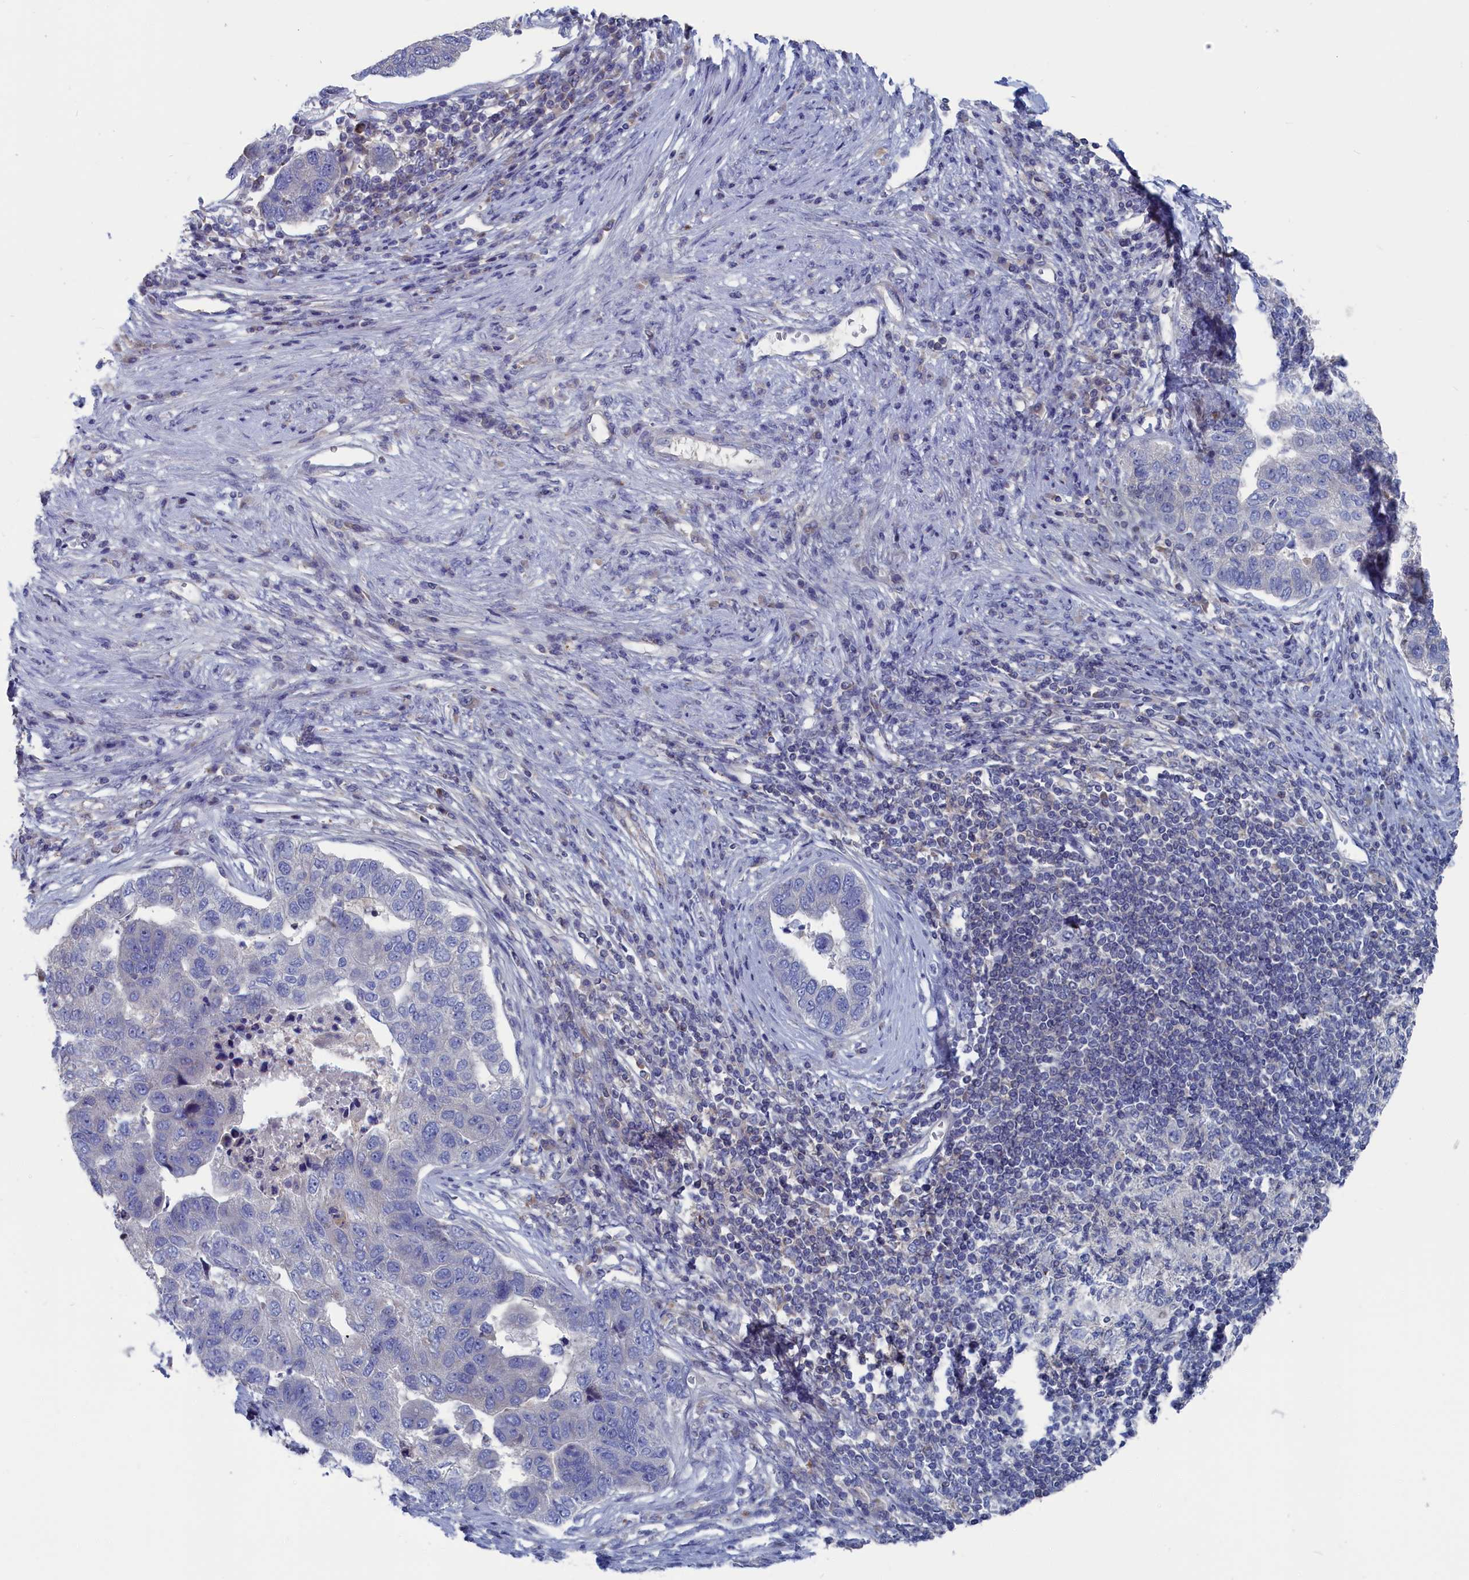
{"staining": {"intensity": "negative", "quantity": "none", "location": "none"}, "tissue": "pancreatic cancer", "cell_type": "Tumor cells", "image_type": "cancer", "snomed": [{"axis": "morphology", "description": "Adenocarcinoma, NOS"}, {"axis": "topography", "description": "Pancreas"}], "caption": "Pancreatic adenocarcinoma was stained to show a protein in brown. There is no significant expression in tumor cells.", "gene": "CEND1", "patient": {"sex": "female", "age": 61}}